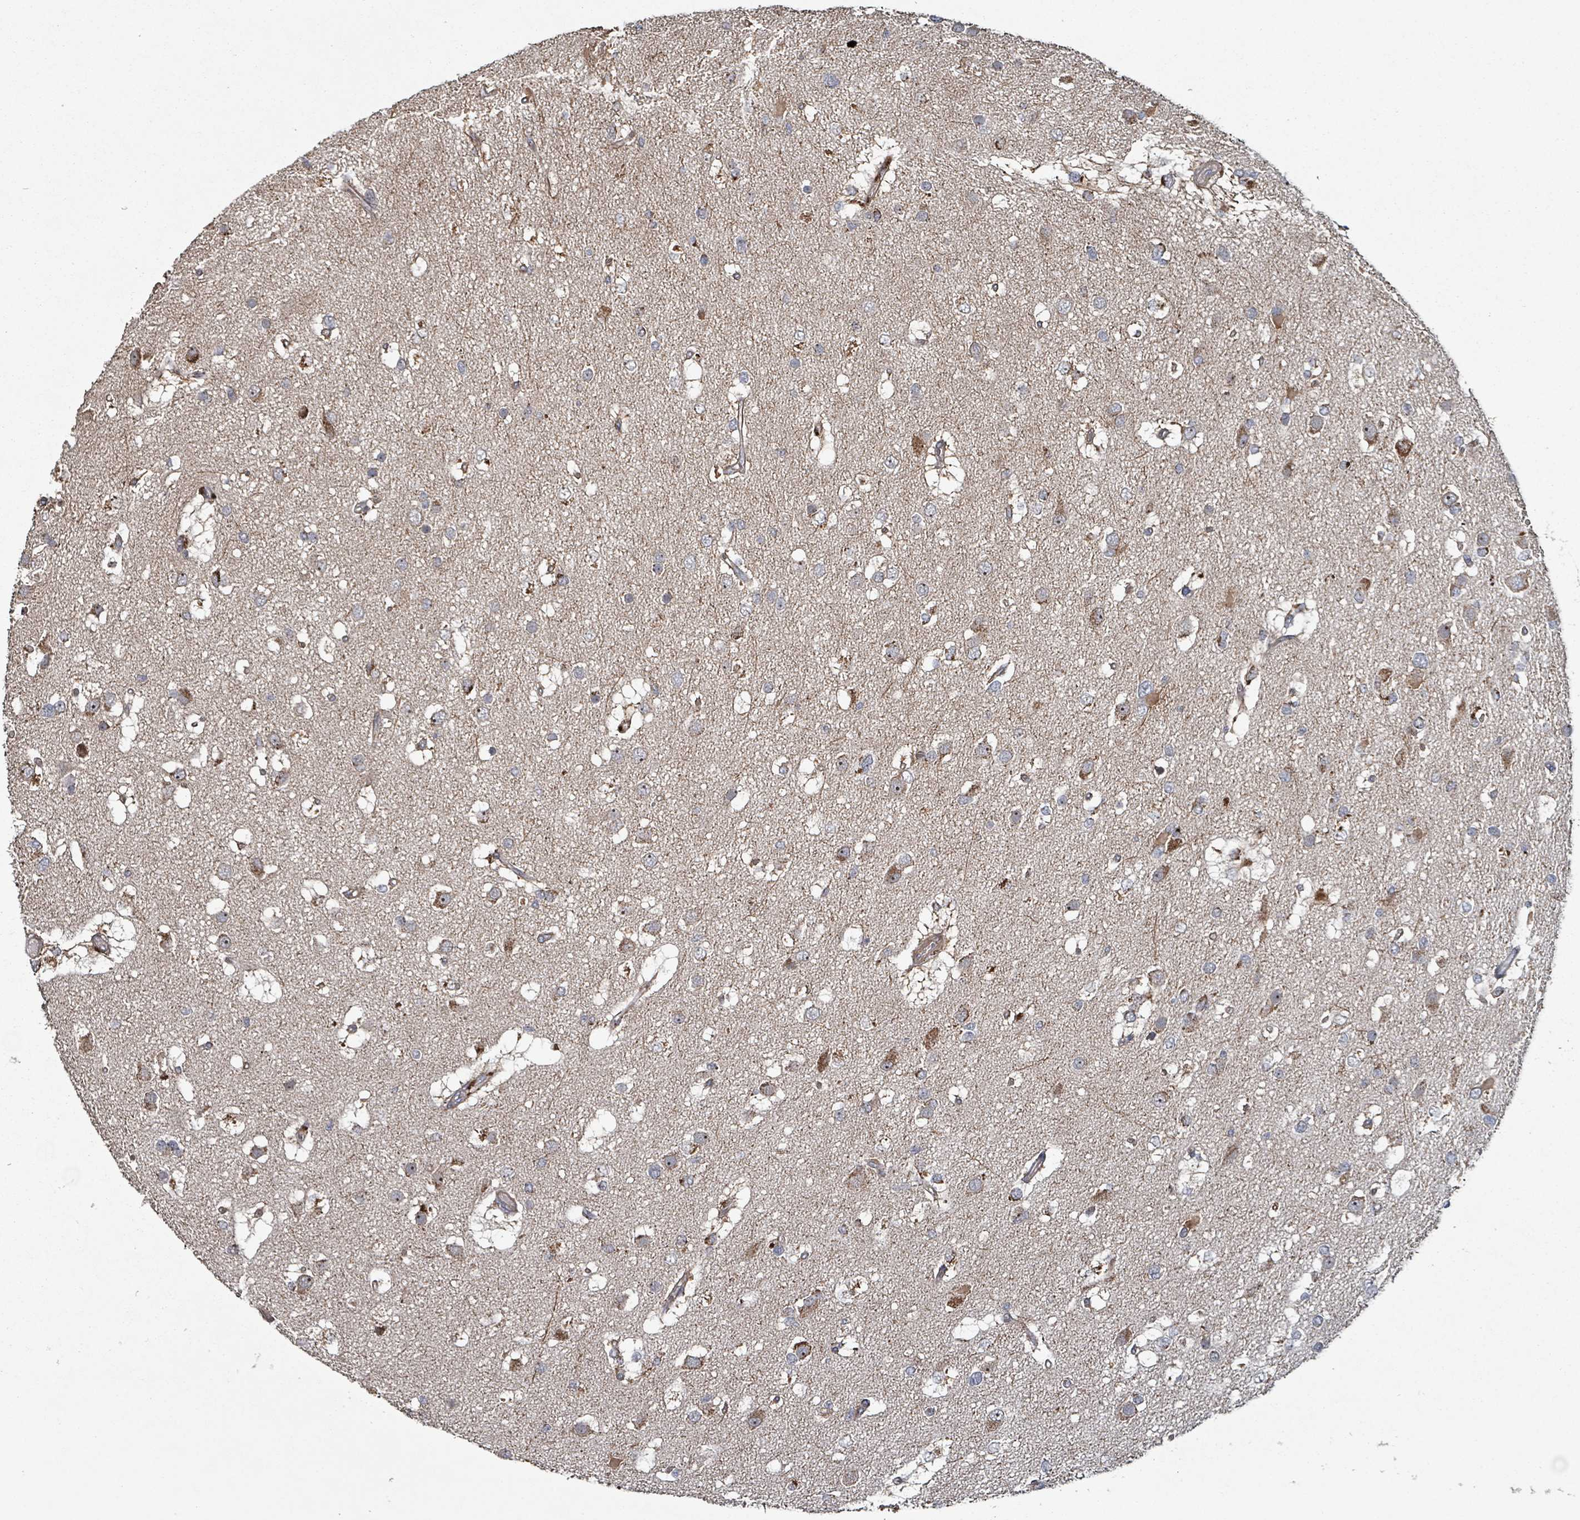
{"staining": {"intensity": "weak", "quantity": "25%-75%", "location": "cytoplasmic/membranous"}, "tissue": "glioma", "cell_type": "Tumor cells", "image_type": "cancer", "snomed": [{"axis": "morphology", "description": "Glioma, malignant, High grade"}, {"axis": "topography", "description": "Brain"}], "caption": "IHC staining of malignant glioma (high-grade), which reveals low levels of weak cytoplasmic/membranous positivity in about 25%-75% of tumor cells indicating weak cytoplasmic/membranous protein expression. The staining was performed using DAB (3,3'-diaminobenzidine) (brown) for protein detection and nuclei were counterstained in hematoxylin (blue).", "gene": "MRPL4", "patient": {"sex": "male", "age": 53}}